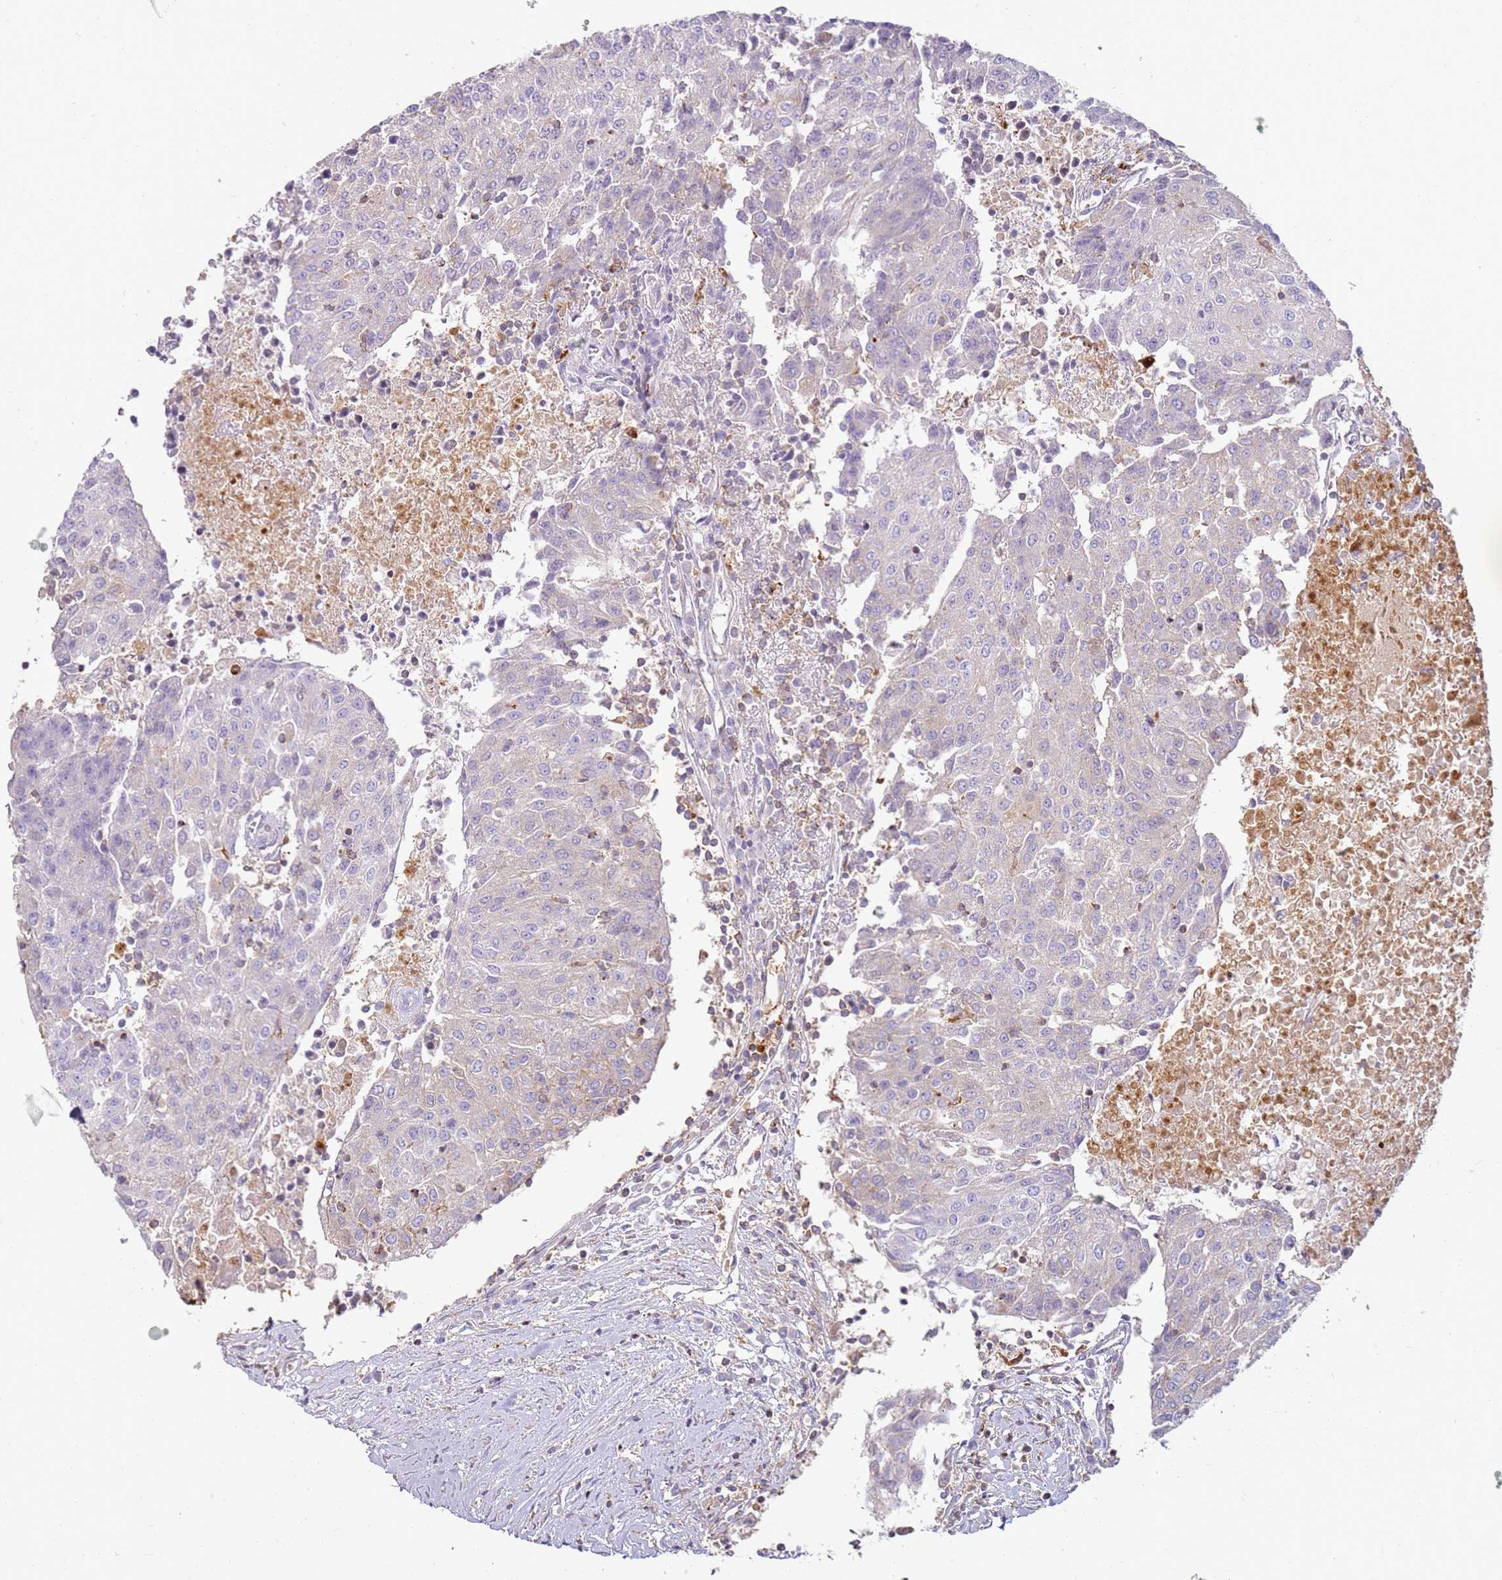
{"staining": {"intensity": "negative", "quantity": "none", "location": "none"}, "tissue": "urothelial cancer", "cell_type": "Tumor cells", "image_type": "cancer", "snomed": [{"axis": "morphology", "description": "Urothelial carcinoma, High grade"}, {"axis": "topography", "description": "Urinary bladder"}], "caption": "This photomicrograph is of high-grade urothelial carcinoma stained with immunohistochemistry to label a protein in brown with the nuclei are counter-stained blue. There is no expression in tumor cells.", "gene": "FPR1", "patient": {"sex": "female", "age": 85}}